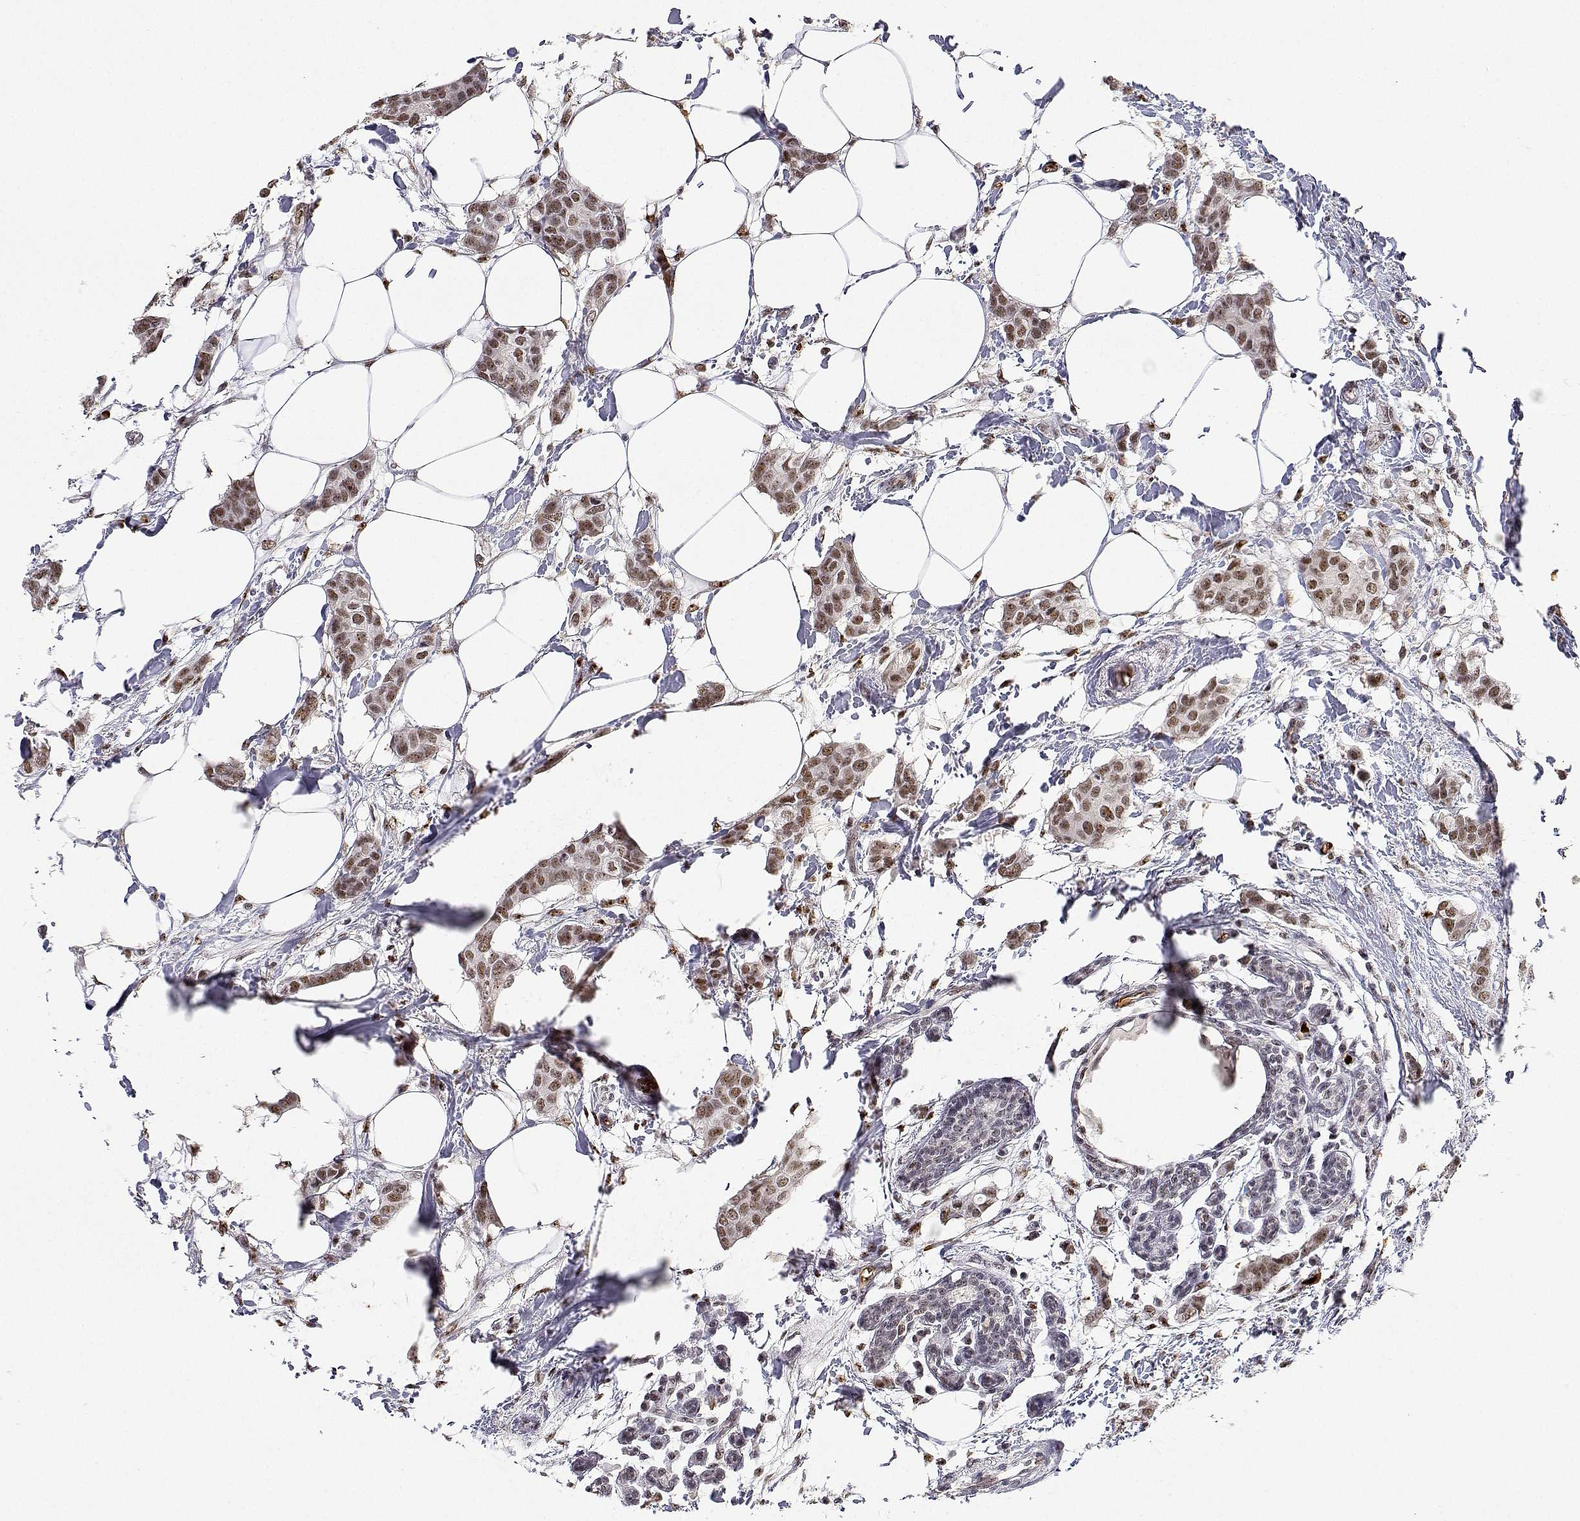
{"staining": {"intensity": "moderate", "quantity": ">75%", "location": "nuclear"}, "tissue": "breast cancer", "cell_type": "Tumor cells", "image_type": "cancer", "snomed": [{"axis": "morphology", "description": "Duct carcinoma"}, {"axis": "topography", "description": "Breast"}], "caption": "DAB (3,3'-diaminobenzidine) immunohistochemical staining of breast cancer reveals moderate nuclear protein positivity in approximately >75% of tumor cells.", "gene": "ADAR", "patient": {"sex": "female", "age": 62}}